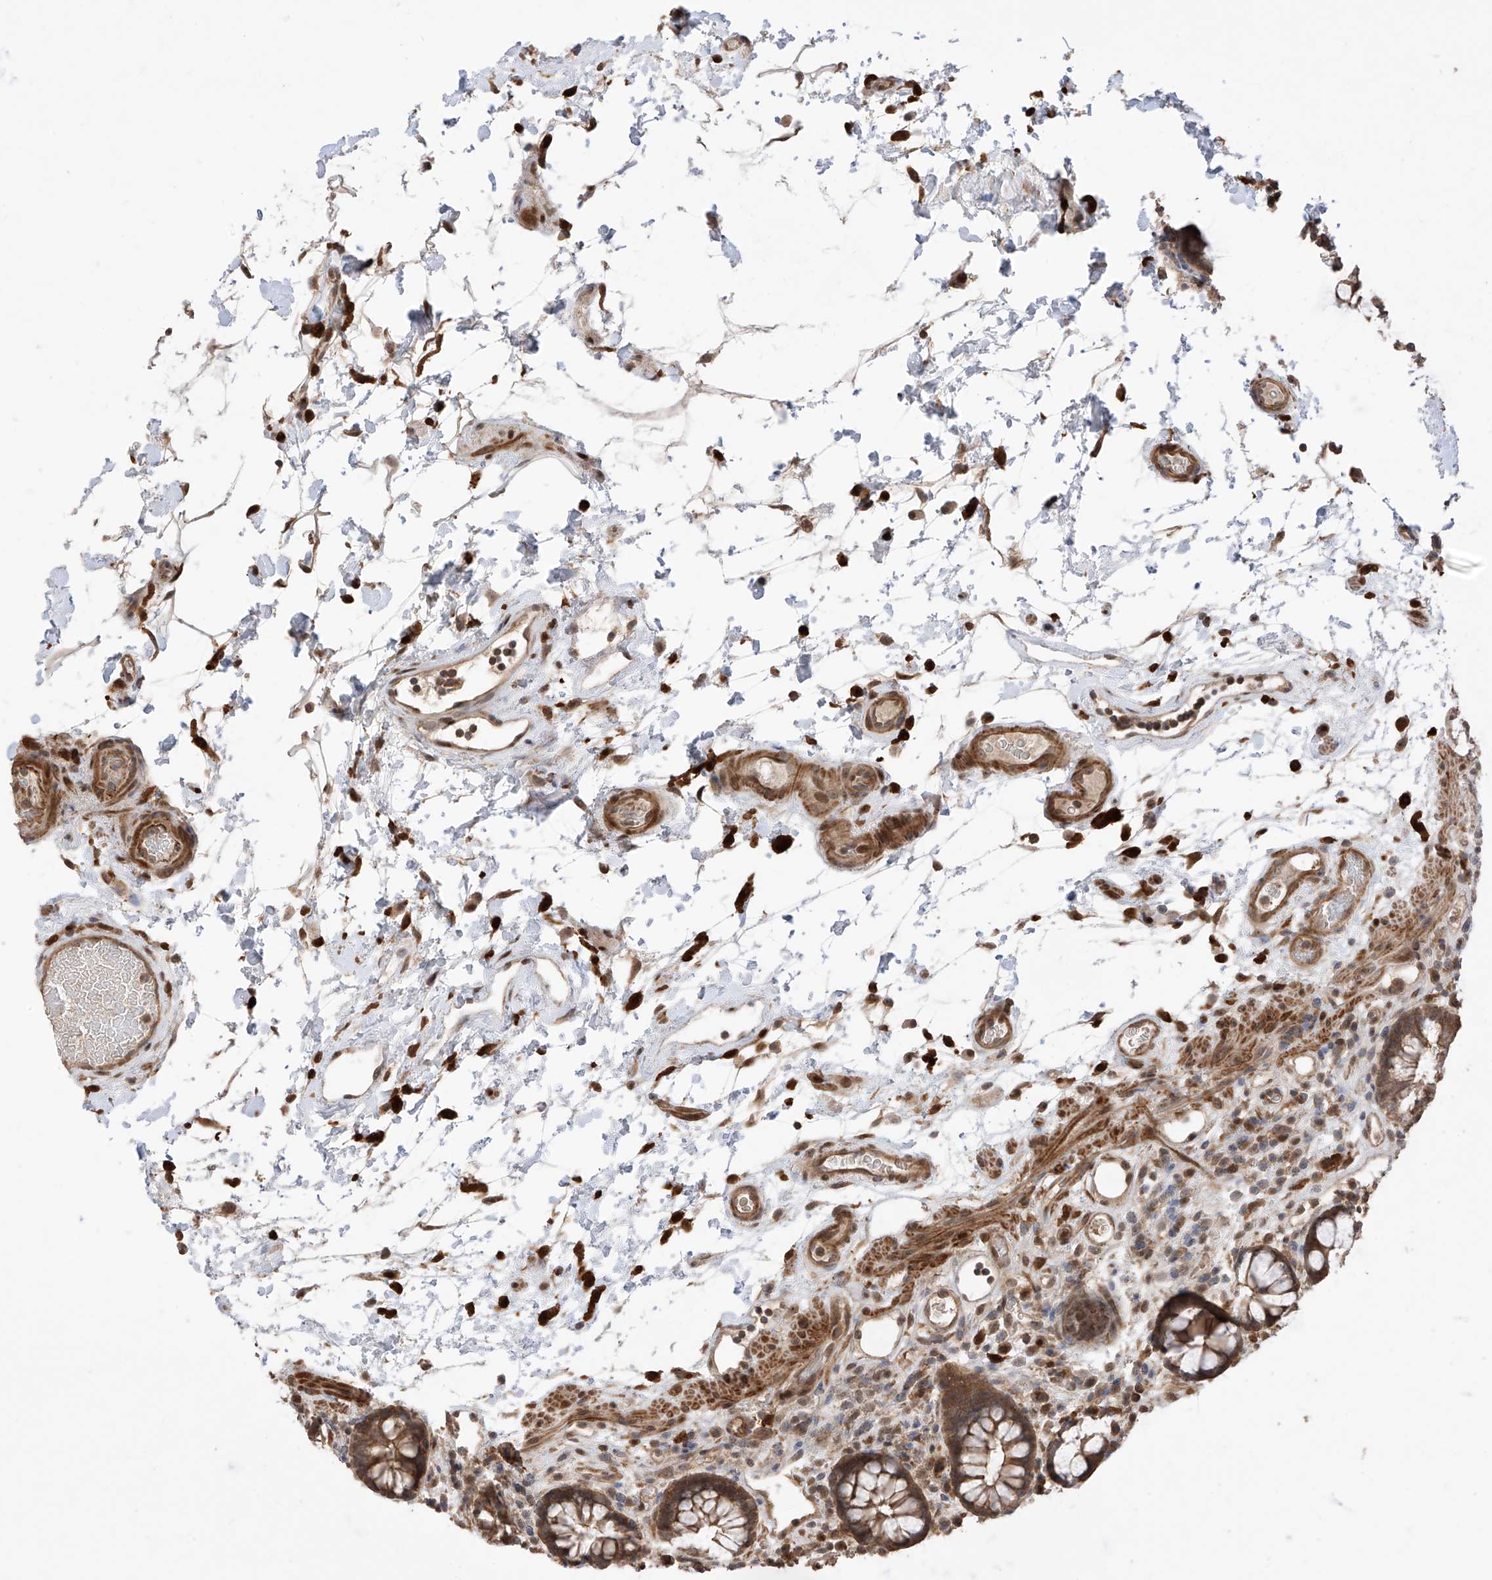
{"staining": {"intensity": "moderate", "quantity": ">75%", "location": "cytoplasmic/membranous"}, "tissue": "colon", "cell_type": "Endothelial cells", "image_type": "normal", "snomed": [{"axis": "morphology", "description": "Normal tissue, NOS"}, {"axis": "topography", "description": "Colon"}], "caption": "Brown immunohistochemical staining in normal colon shows moderate cytoplasmic/membranous positivity in approximately >75% of endothelial cells. Nuclei are stained in blue.", "gene": "LATS1", "patient": {"sex": "female", "age": 79}}